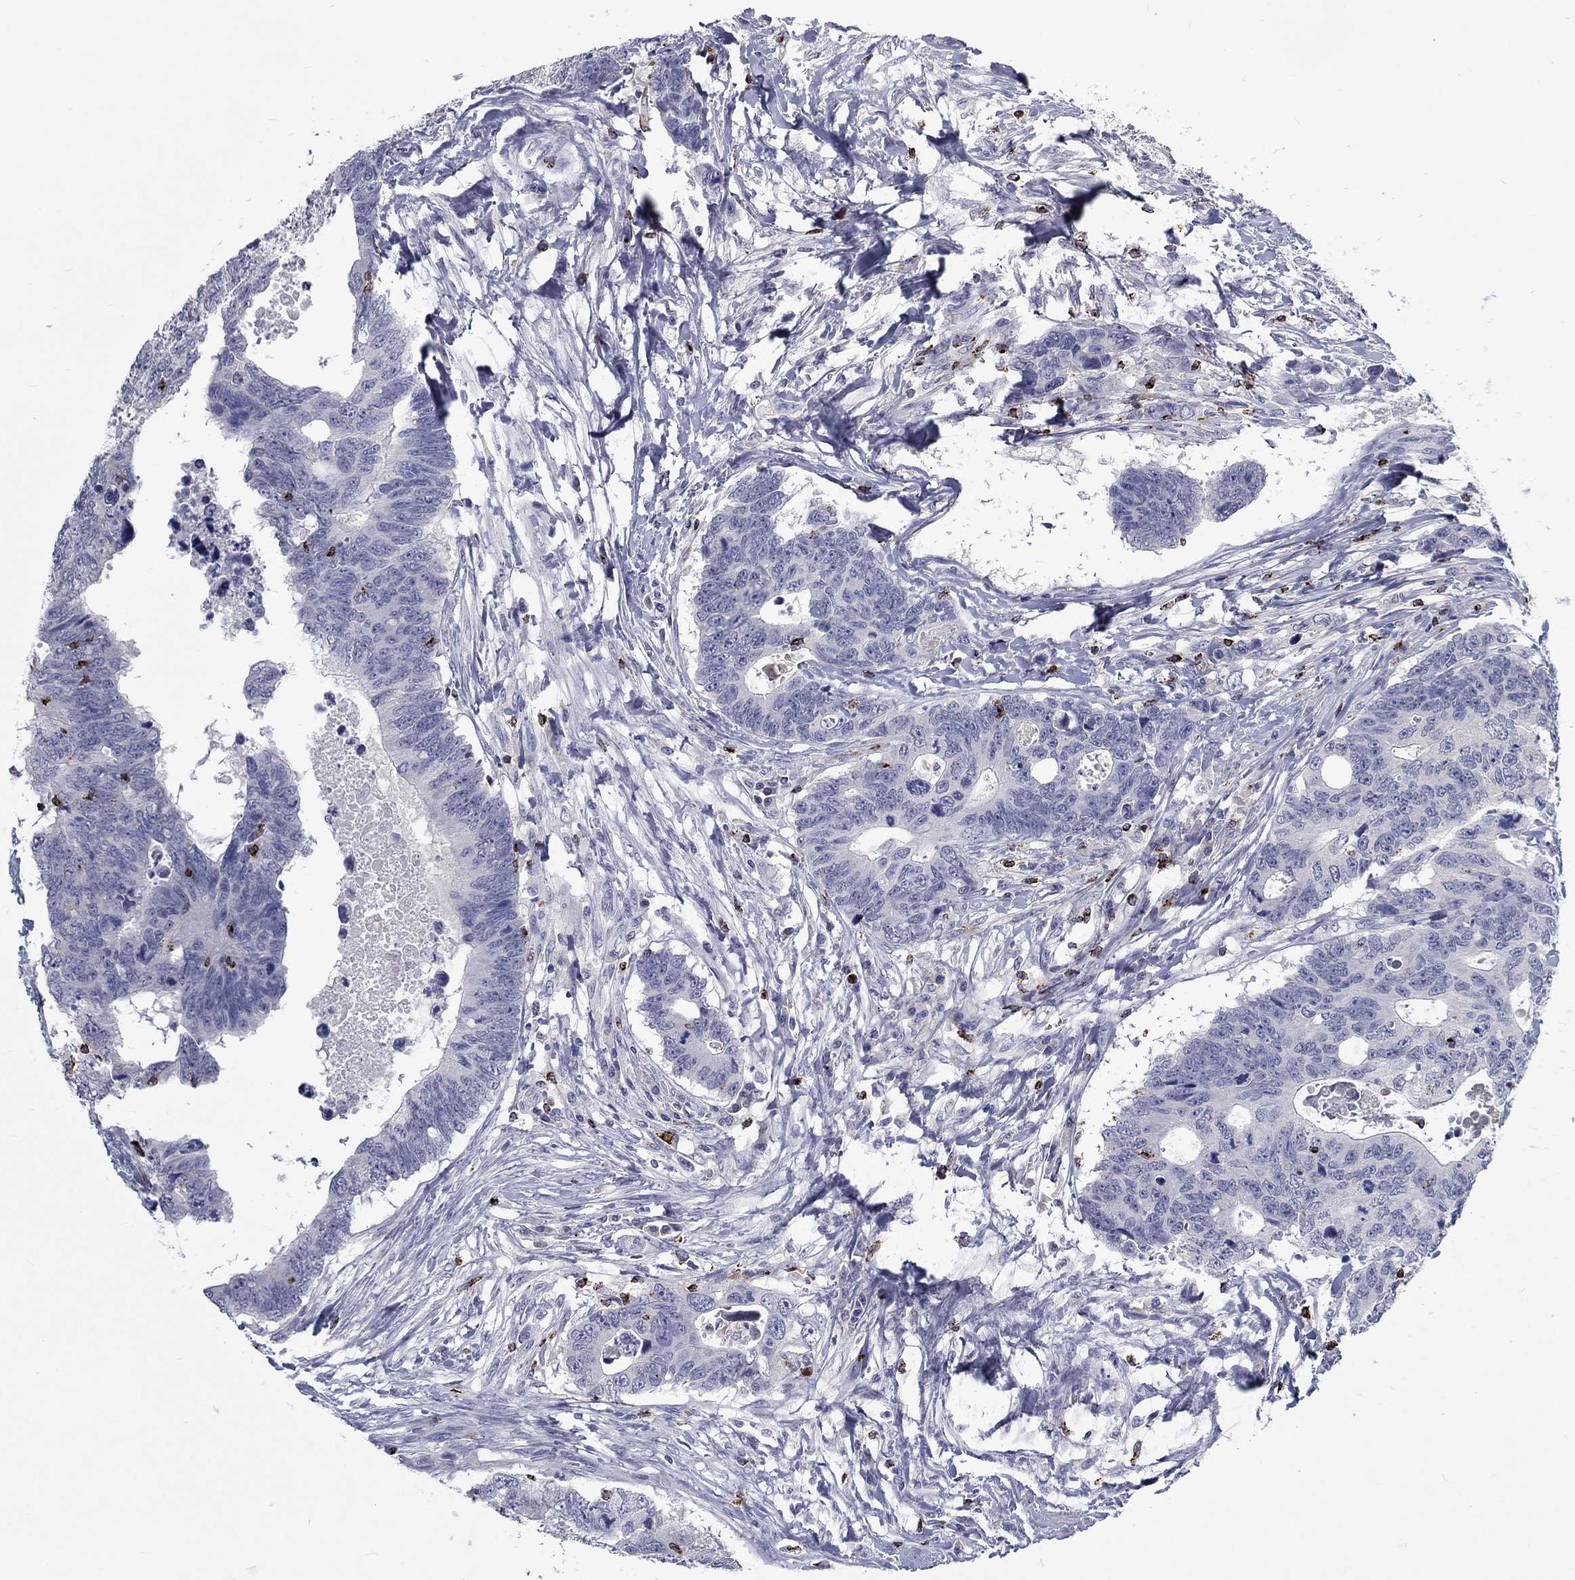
{"staining": {"intensity": "negative", "quantity": "none", "location": "none"}, "tissue": "colorectal cancer", "cell_type": "Tumor cells", "image_type": "cancer", "snomed": [{"axis": "morphology", "description": "Adenocarcinoma, NOS"}, {"axis": "topography", "description": "Colon"}], "caption": "This is a photomicrograph of immunohistochemistry (IHC) staining of colorectal cancer (adenocarcinoma), which shows no staining in tumor cells.", "gene": "GZMA", "patient": {"sex": "female", "age": 77}}